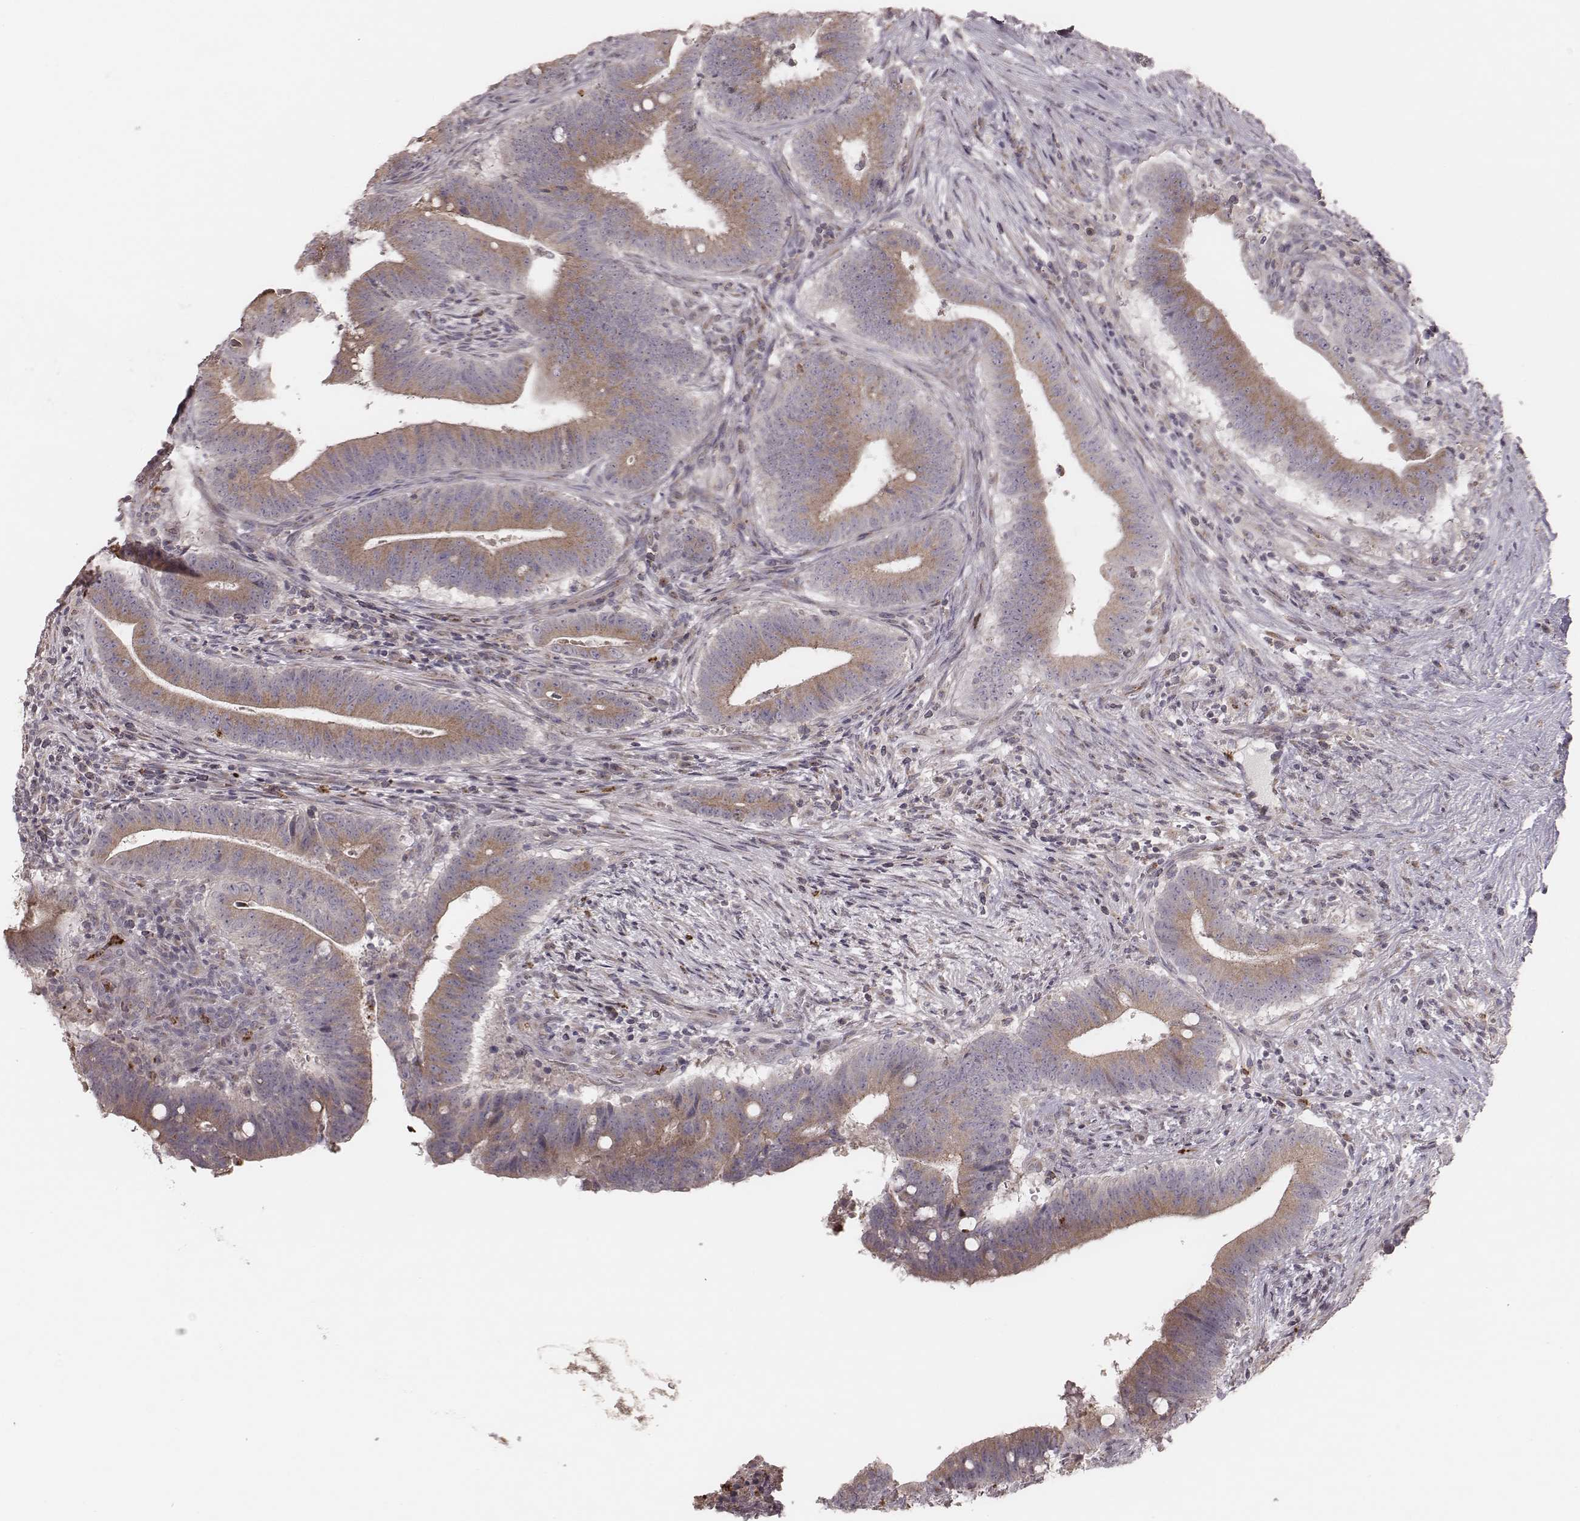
{"staining": {"intensity": "moderate", "quantity": ">75%", "location": "cytoplasmic/membranous"}, "tissue": "colorectal cancer", "cell_type": "Tumor cells", "image_type": "cancer", "snomed": [{"axis": "morphology", "description": "Adenocarcinoma, NOS"}, {"axis": "topography", "description": "Colon"}], "caption": "A brown stain shows moderate cytoplasmic/membranous expression of a protein in colorectal cancer (adenocarcinoma) tumor cells.", "gene": "ABCA7", "patient": {"sex": "female", "age": 43}}